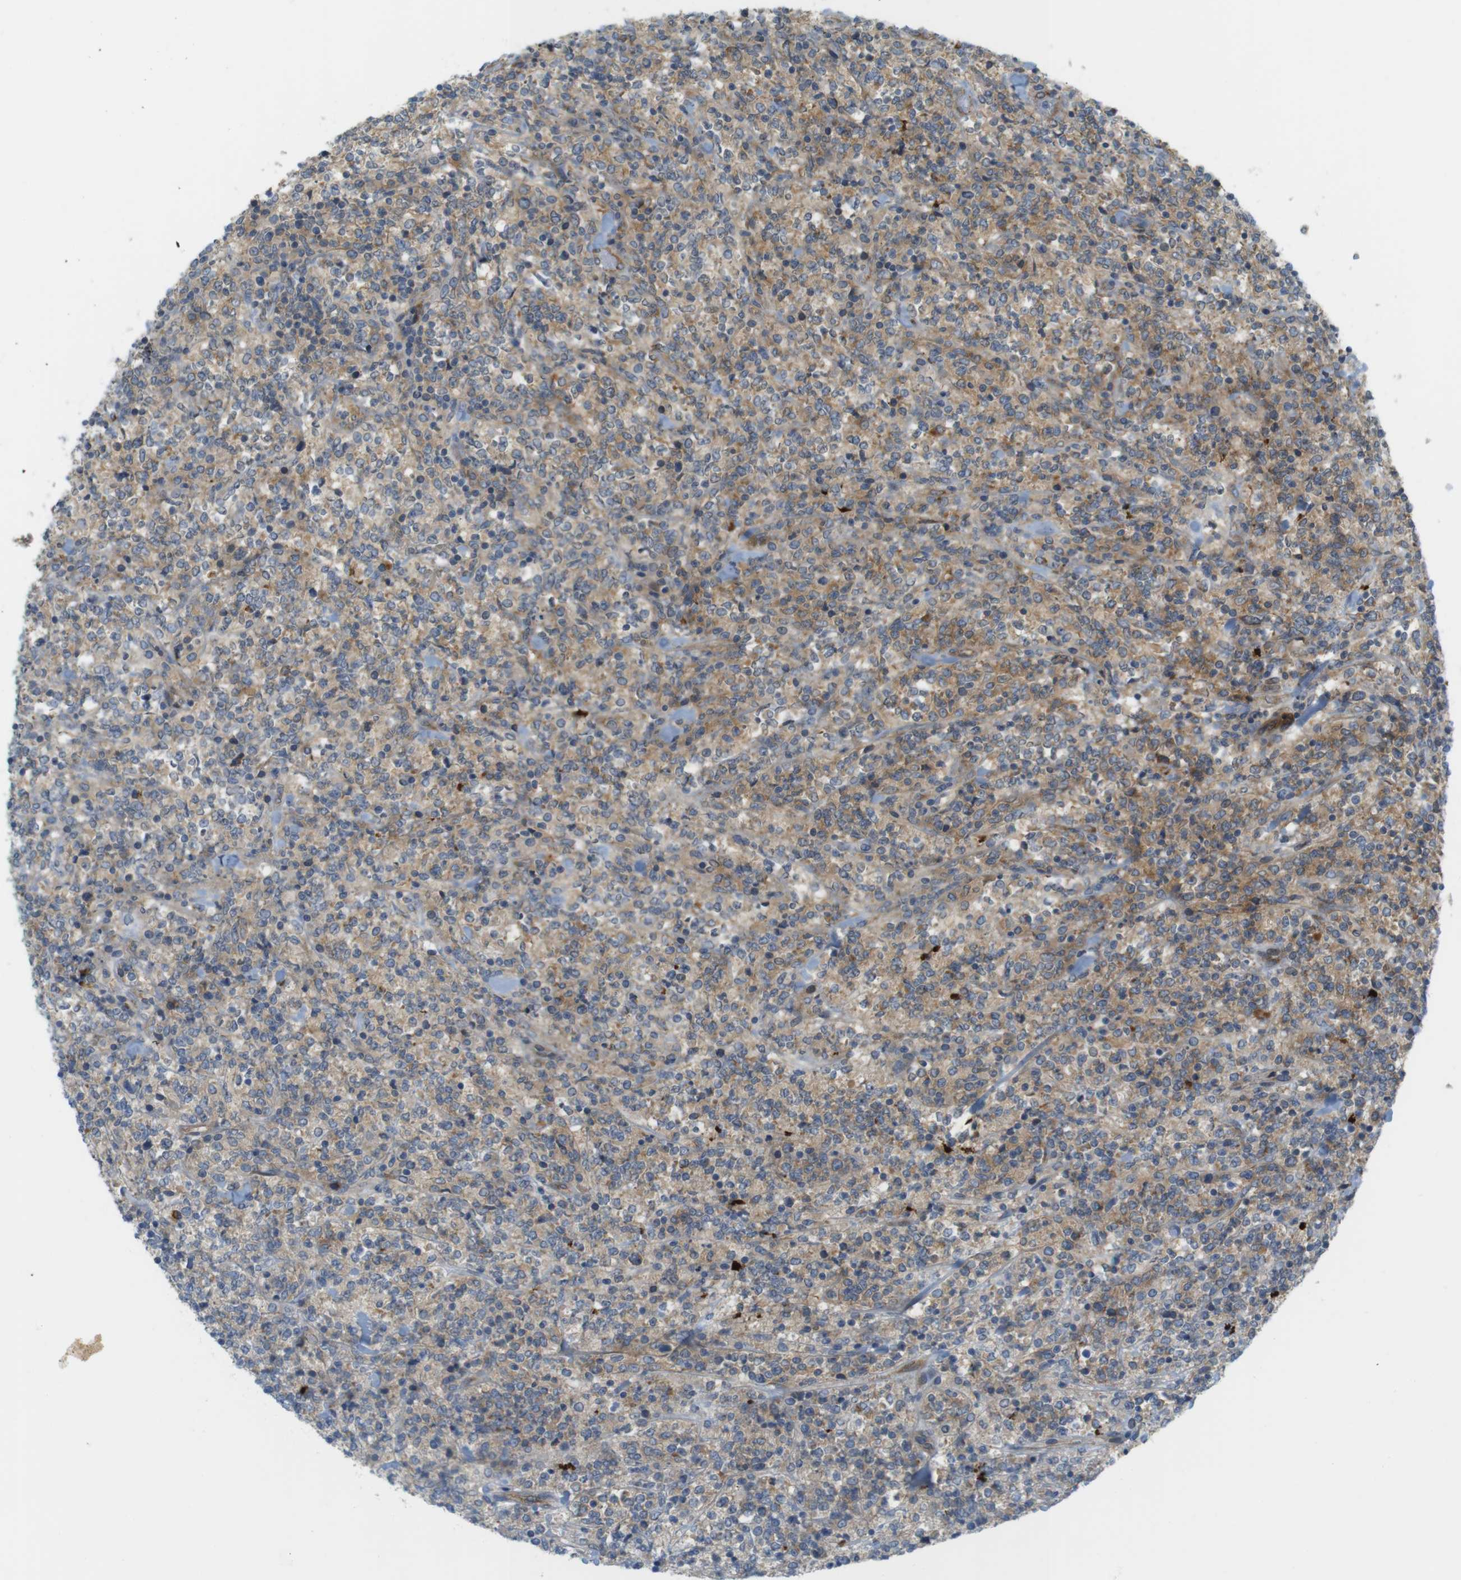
{"staining": {"intensity": "moderate", "quantity": ">75%", "location": "cytoplasmic/membranous"}, "tissue": "lymphoma", "cell_type": "Tumor cells", "image_type": "cancer", "snomed": [{"axis": "morphology", "description": "Malignant lymphoma, non-Hodgkin's type, High grade"}, {"axis": "topography", "description": "Soft tissue"}], "caption": "About >75% of tumor cells in human lymphoma demonstrate moderate cytoplasmic/membranous protein staining as visualized by brown immunohistochemical staining.", "gene": "GJC3", "patient": {"sex": "male", "age": 18}}